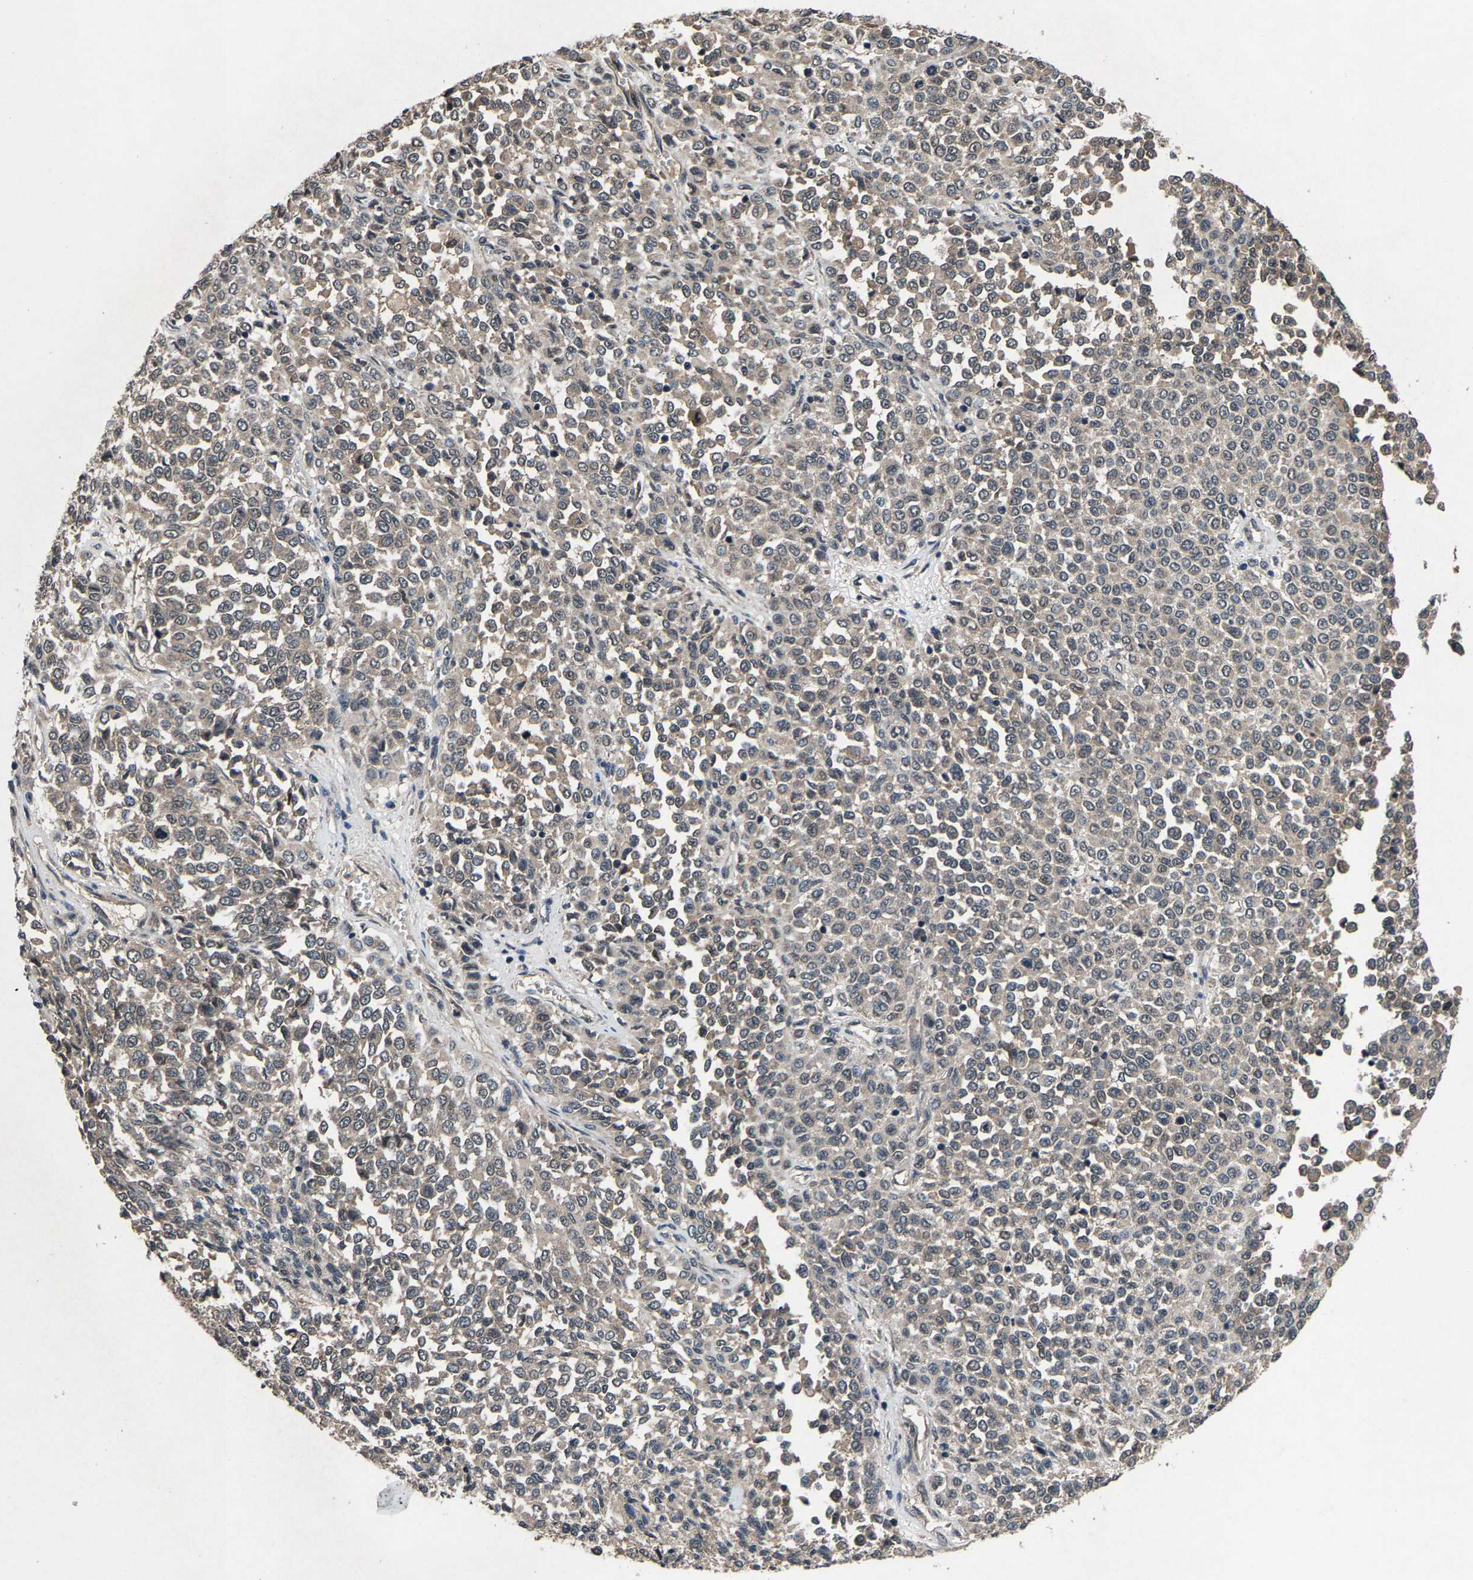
{"staining": {"intensity": "weak", "quantity": "<25%", "location": "cytoplasmic/membranous"}, "tissue": "melanoma", "cell_type": "Tumor cells", "image_type": "cancer", "snomed": [{"axis": "morphology", "description": "Malignant melanoma, Metastatic site"}, {"axis": "topography", "description": "Pancreas"}], "caption": "Immunohistochemical staining of malignant melanoma (metastatic site) reveals no significant positivity in tumor cells.", "gene": "HUWE1", "patient": {"sex": "female", "age": 30}}